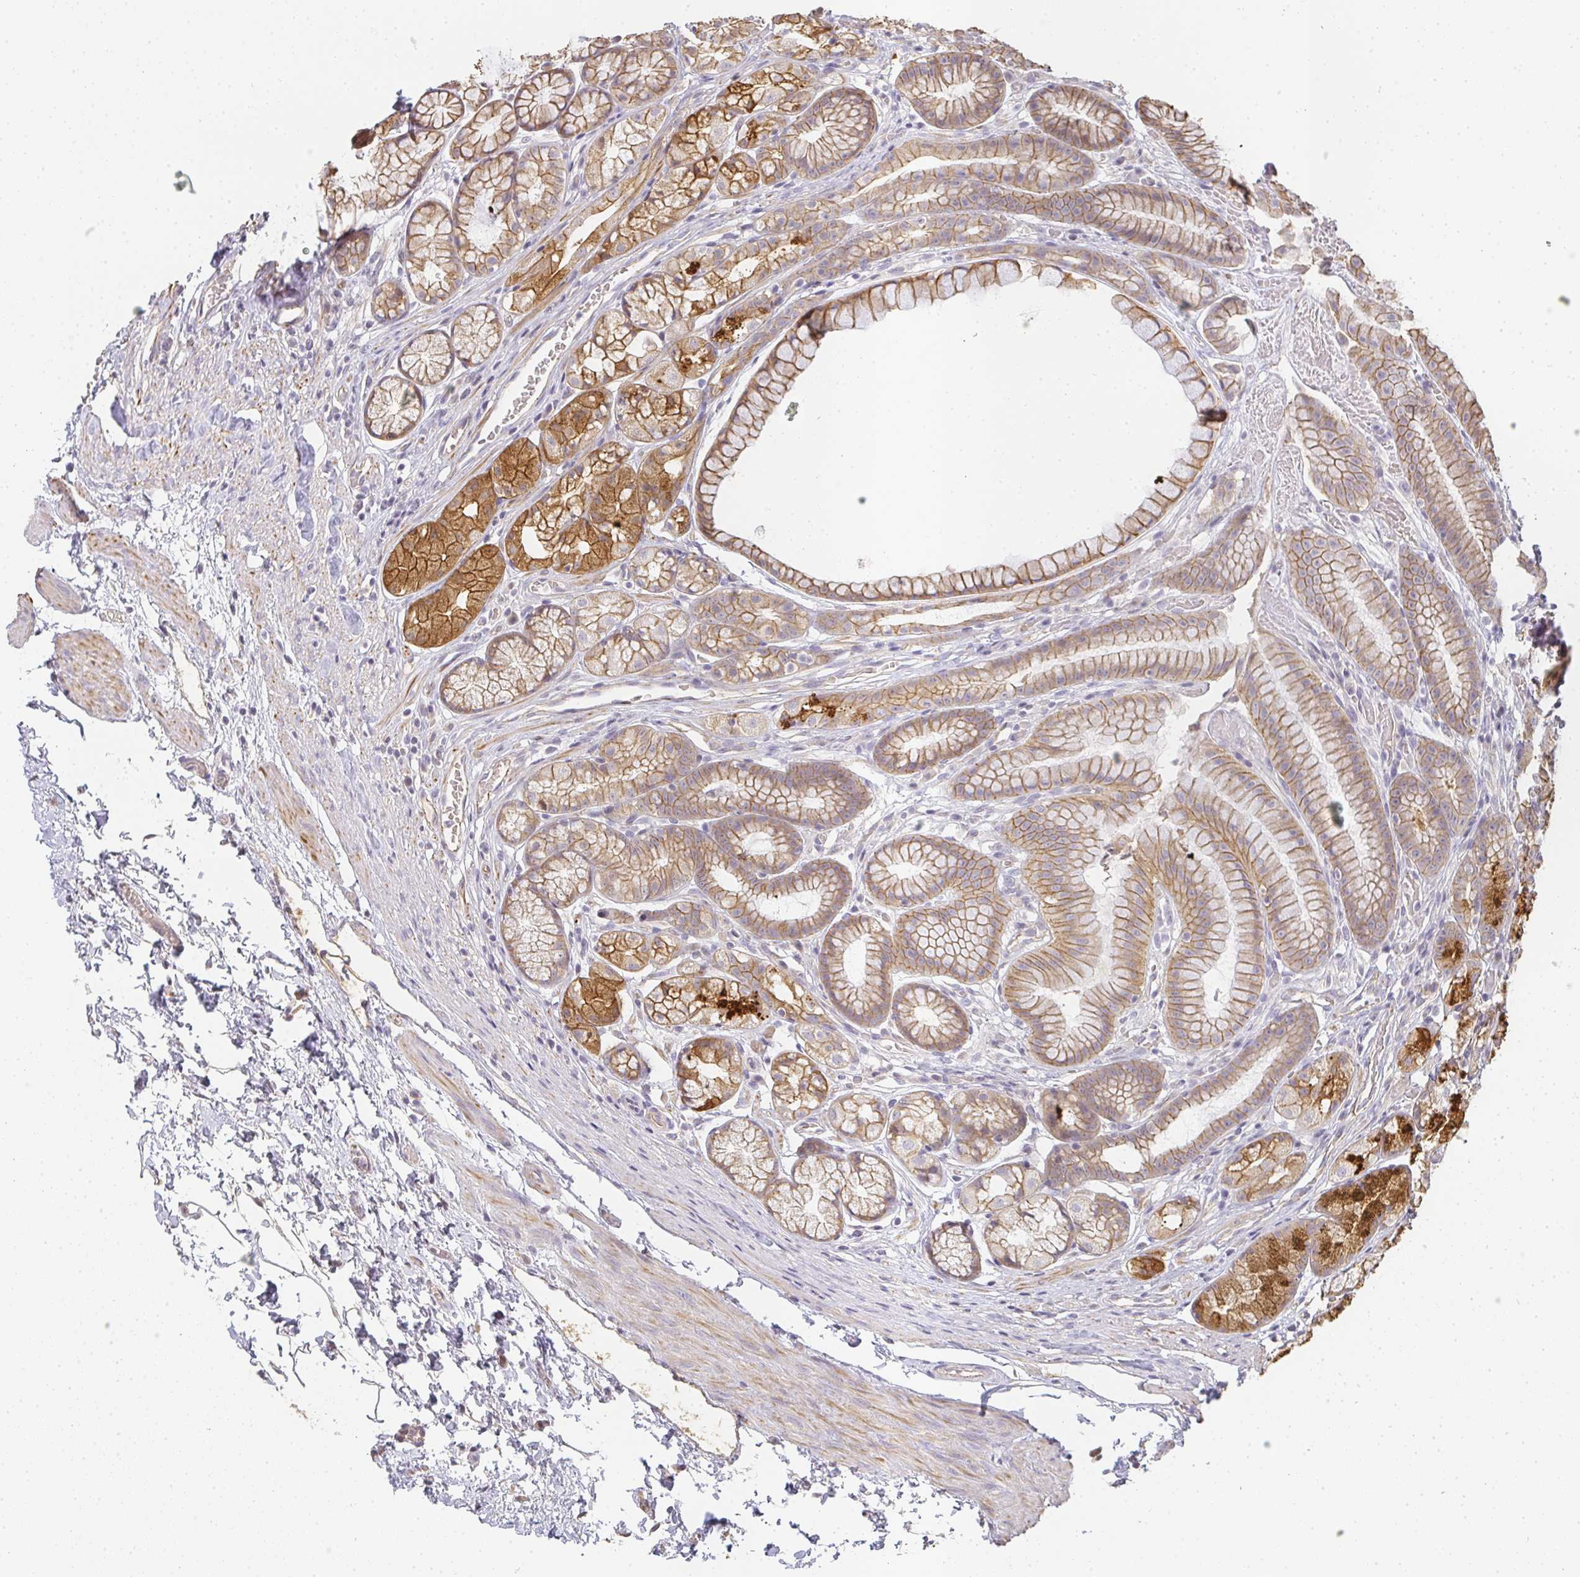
{"staining": {"intensity": "moderate", "quantity": "25%-75%", "location": "cytoplasmic/membranous"}, "tissue": "stomach", "cell_type": "Glandular cells", "image_type": "normal", "snomed": [{"axis": "morphology", "description": "Normal tissue, NOS"}, {"axis": "topography", "description": "Smooth muscle"}, {"axis": "topography", "description": "Stomach"}], "caption": "The micrograph exhibits staining of unremarkable stomach, revealing moderate cytoplasmic/membranous protein staining (brown color) within glandular cells. The staining was performed using DAB to visualize the protein expression in brown, while the nuclei were stained in blue with hematoxylin (Magnification: 20x).", "gene": "SLC35B3", "patient": {"sex": "male", "age": 70}}